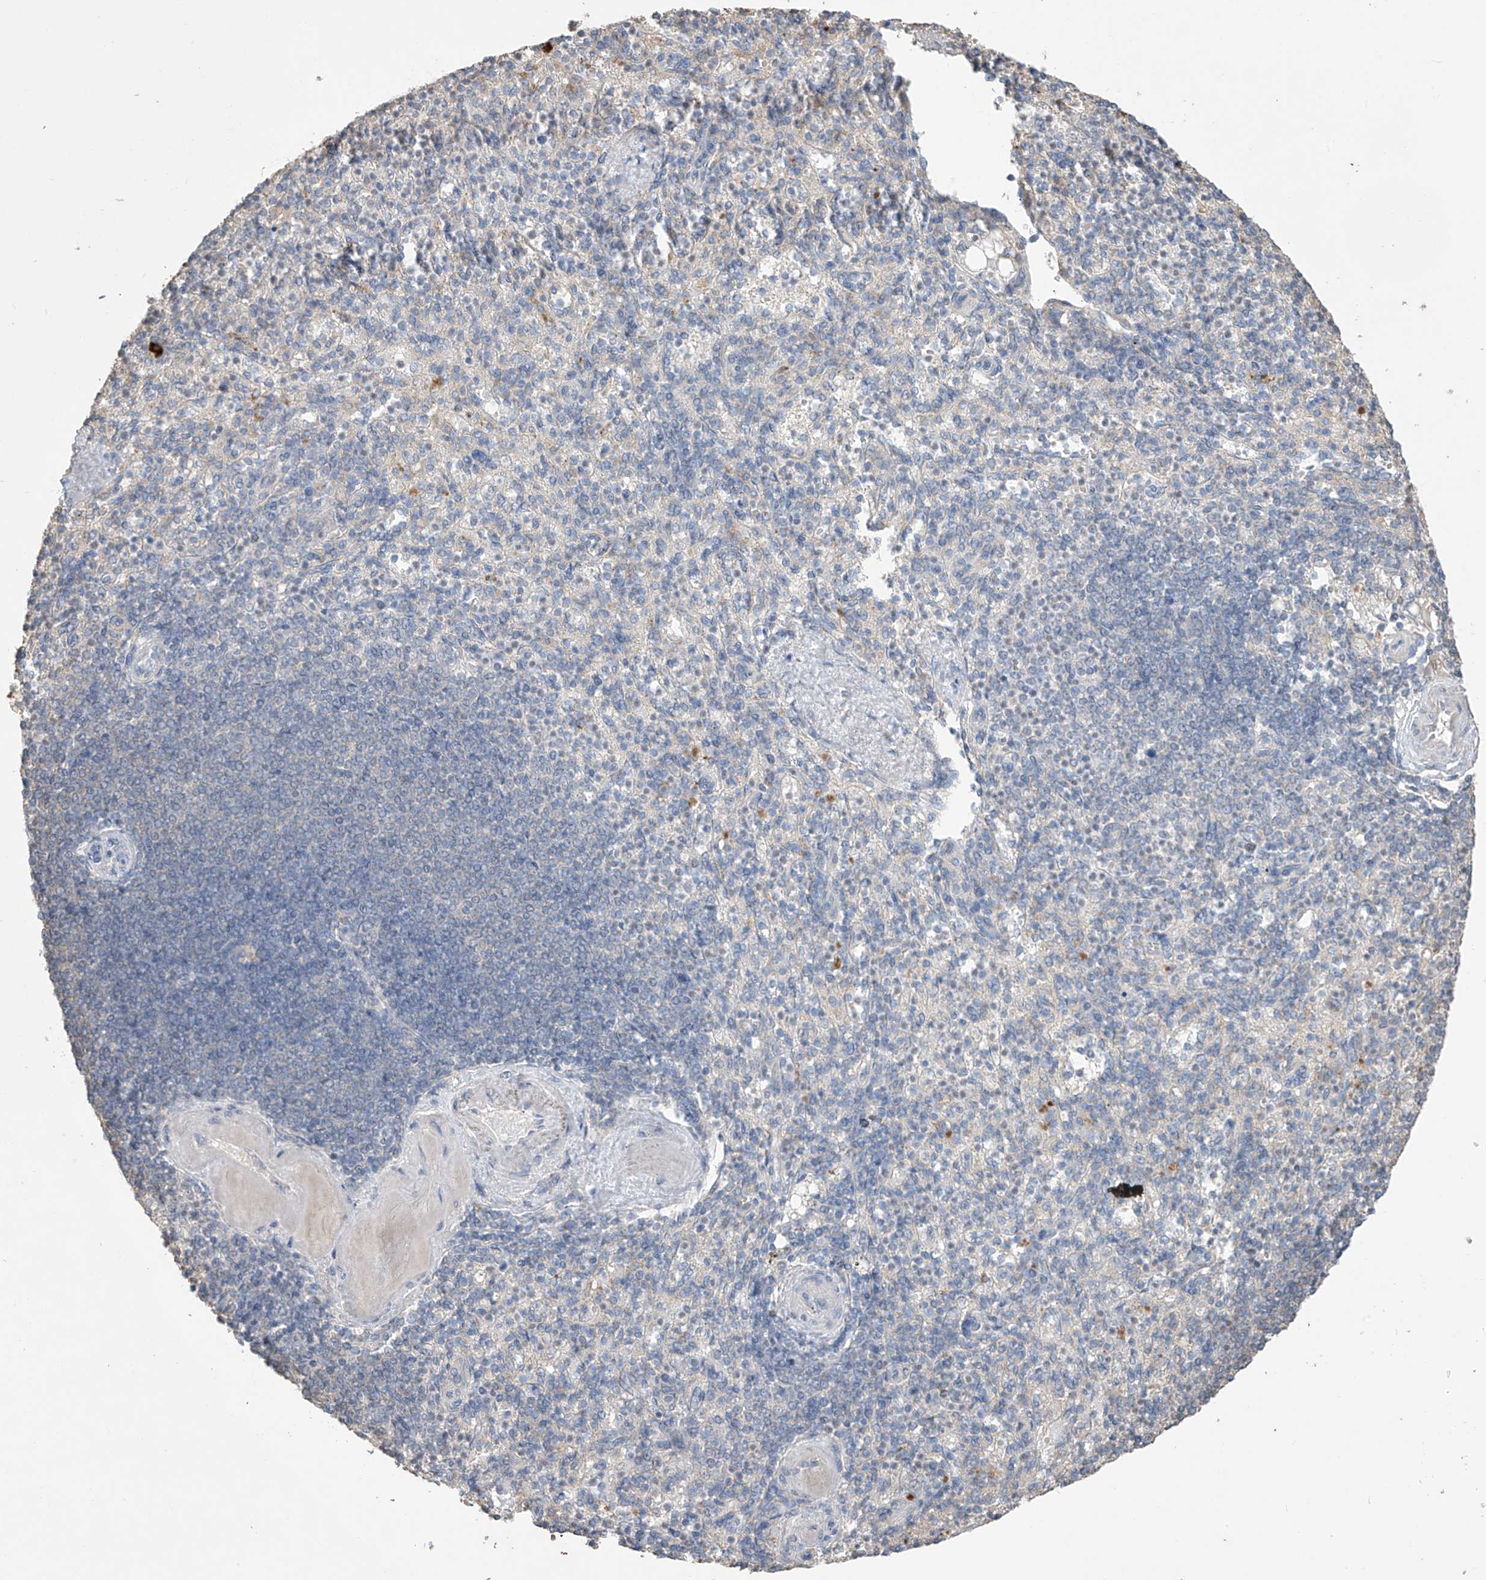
{"staining": {"intensity": "negative", "quantity": "none", "location": "none"}, "tissue": "spleen", "cell_type": "Cells in red pulp", "image_type": "normal", "snomed": [{"axis": "morphology", "description": "Normal tissue, NOS"}, {"axis": "topography", "description": "Spleen"}], "caption": "Cells in red pulp are negative for protein expression in normal human spleen. (DAB (3,3'-diaminobenzidine) immunohistochemistry, high magnification).", "gene": "SLFN14", "patient": {"sex": "female", "age": 74}}